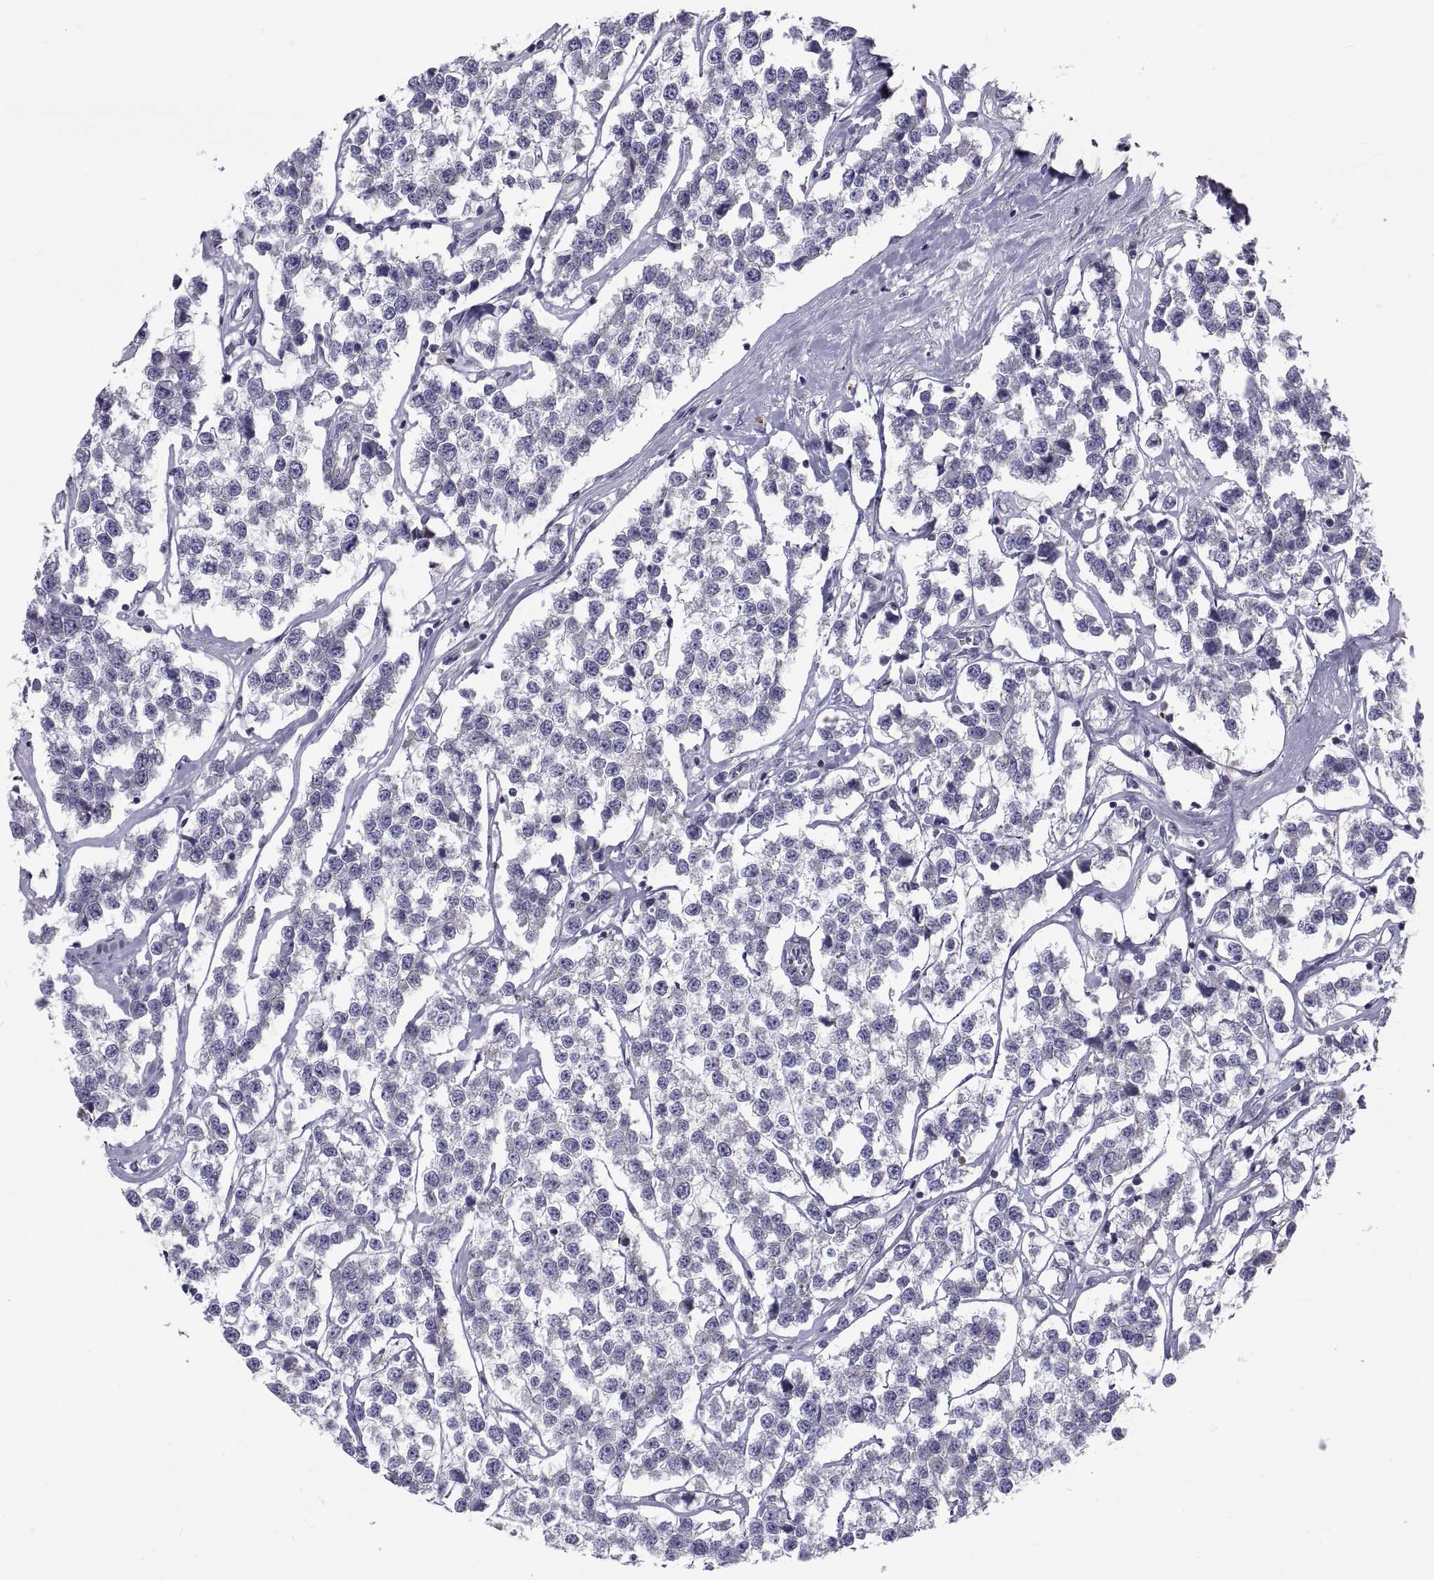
{"staining": {"intensity": "negative", "quantity": "none", "location": "none"}, "tissue": "testis cancer", "cell_type": "Tumor cells", "image_type": "cancer", "snomed": [{"axis": "morphology", "description": "Seminoma, NOS"}, {"axis": "topography", "description": "Testis"}], "caption": "Immunohistochemistry photomicrograph of human testis seminoma stained for a protein (brown), which displays no expression in tumor cells.", "gene": "ANO1", "patient": {"sex": "male", "age": 59}}